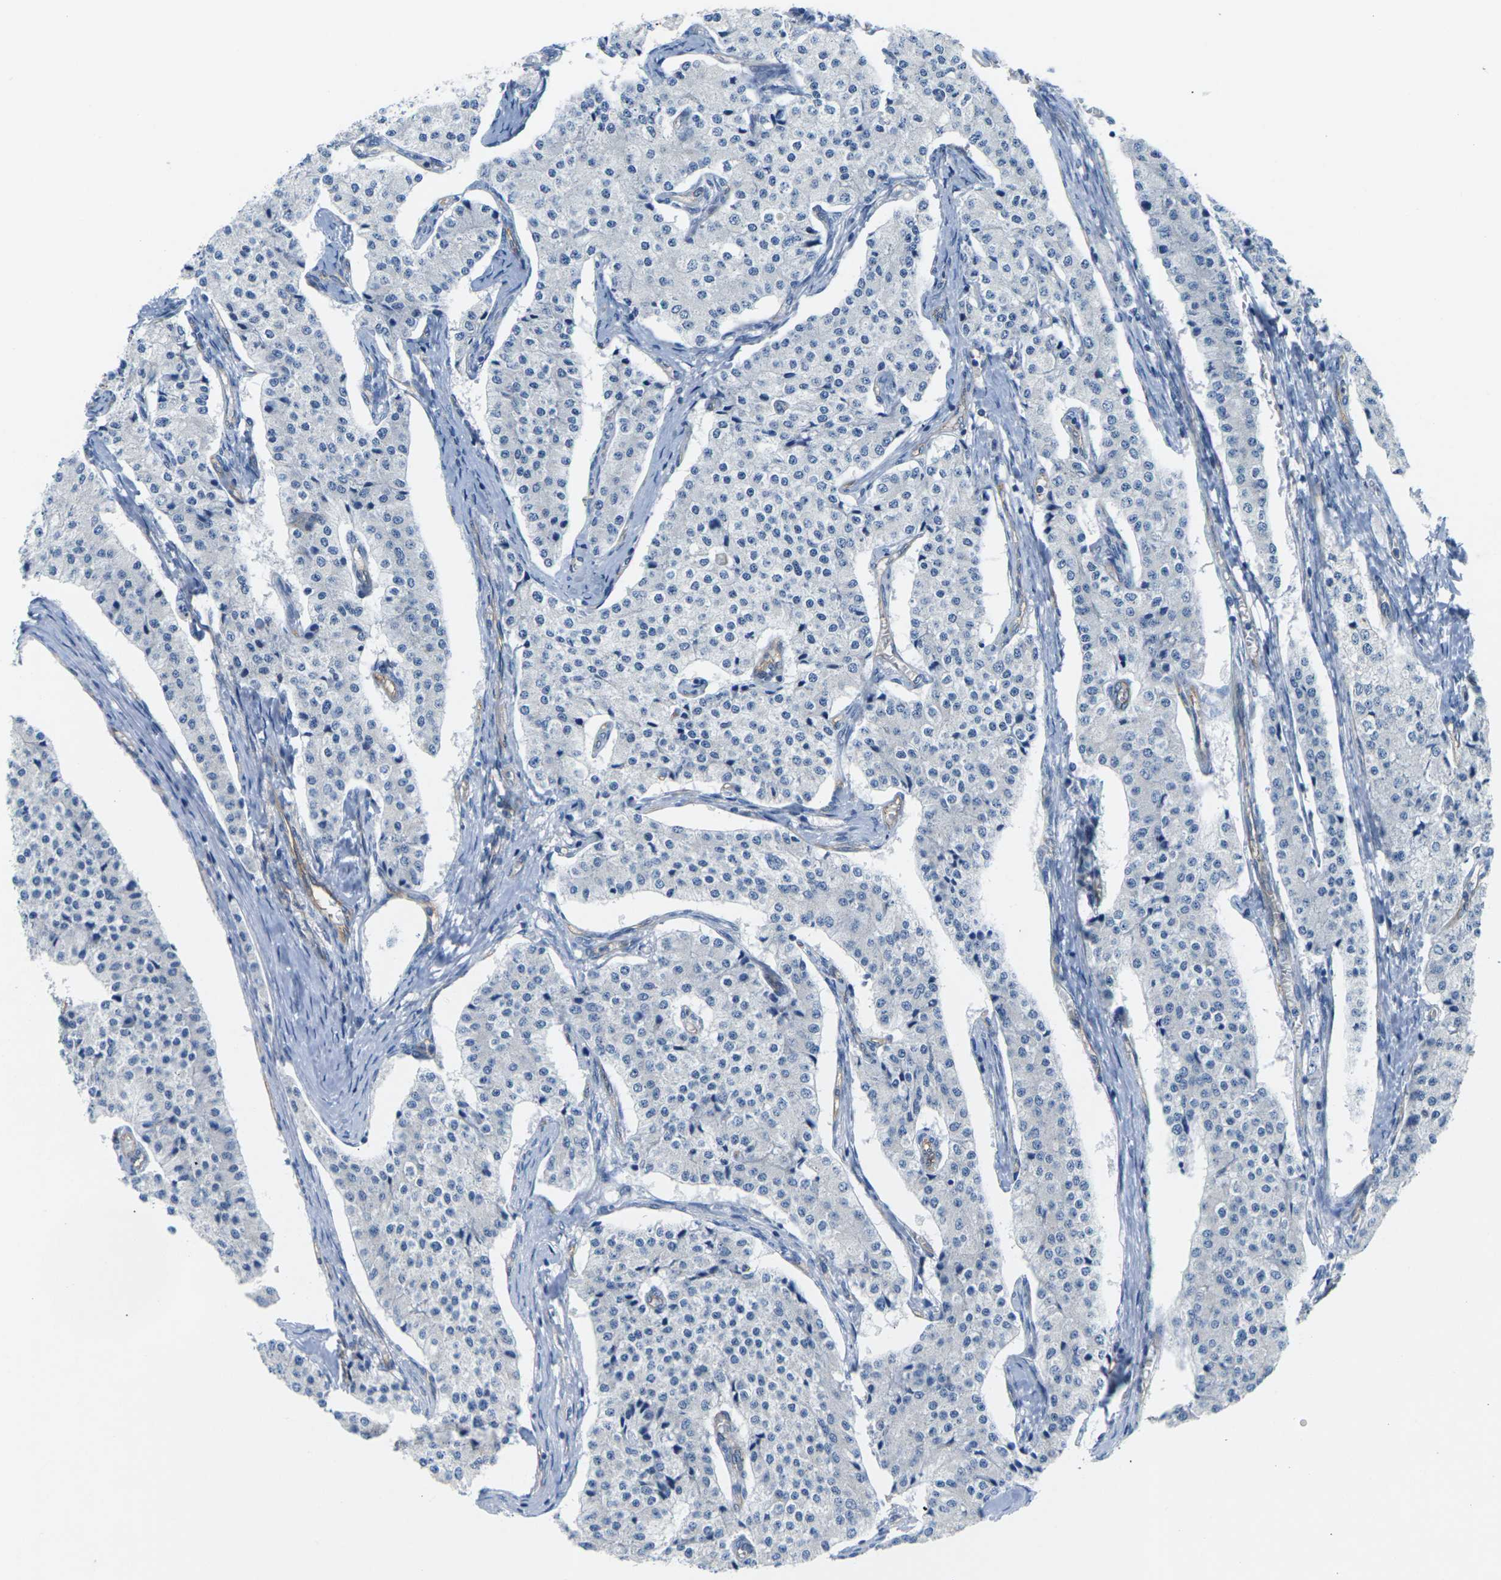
{"staining": {"intensity": "negative", "quantity": "none", "location": "none"}, "tissue": "carcinoid", "cell_type": "Tumor cells", "image_type": "cancer", "snomed": [{"axis": "morphology", "description": "Carcinoid, malignant, NOS"}, {"axis": "topography", "description": "Colon"}], "caption": "This is an immunohistochemistry (IHC) micrograph of carcinoid. There is no staining in tumor cells.", "gene": "ITGA5", "patient": {"sex": "female", "age": 52}}